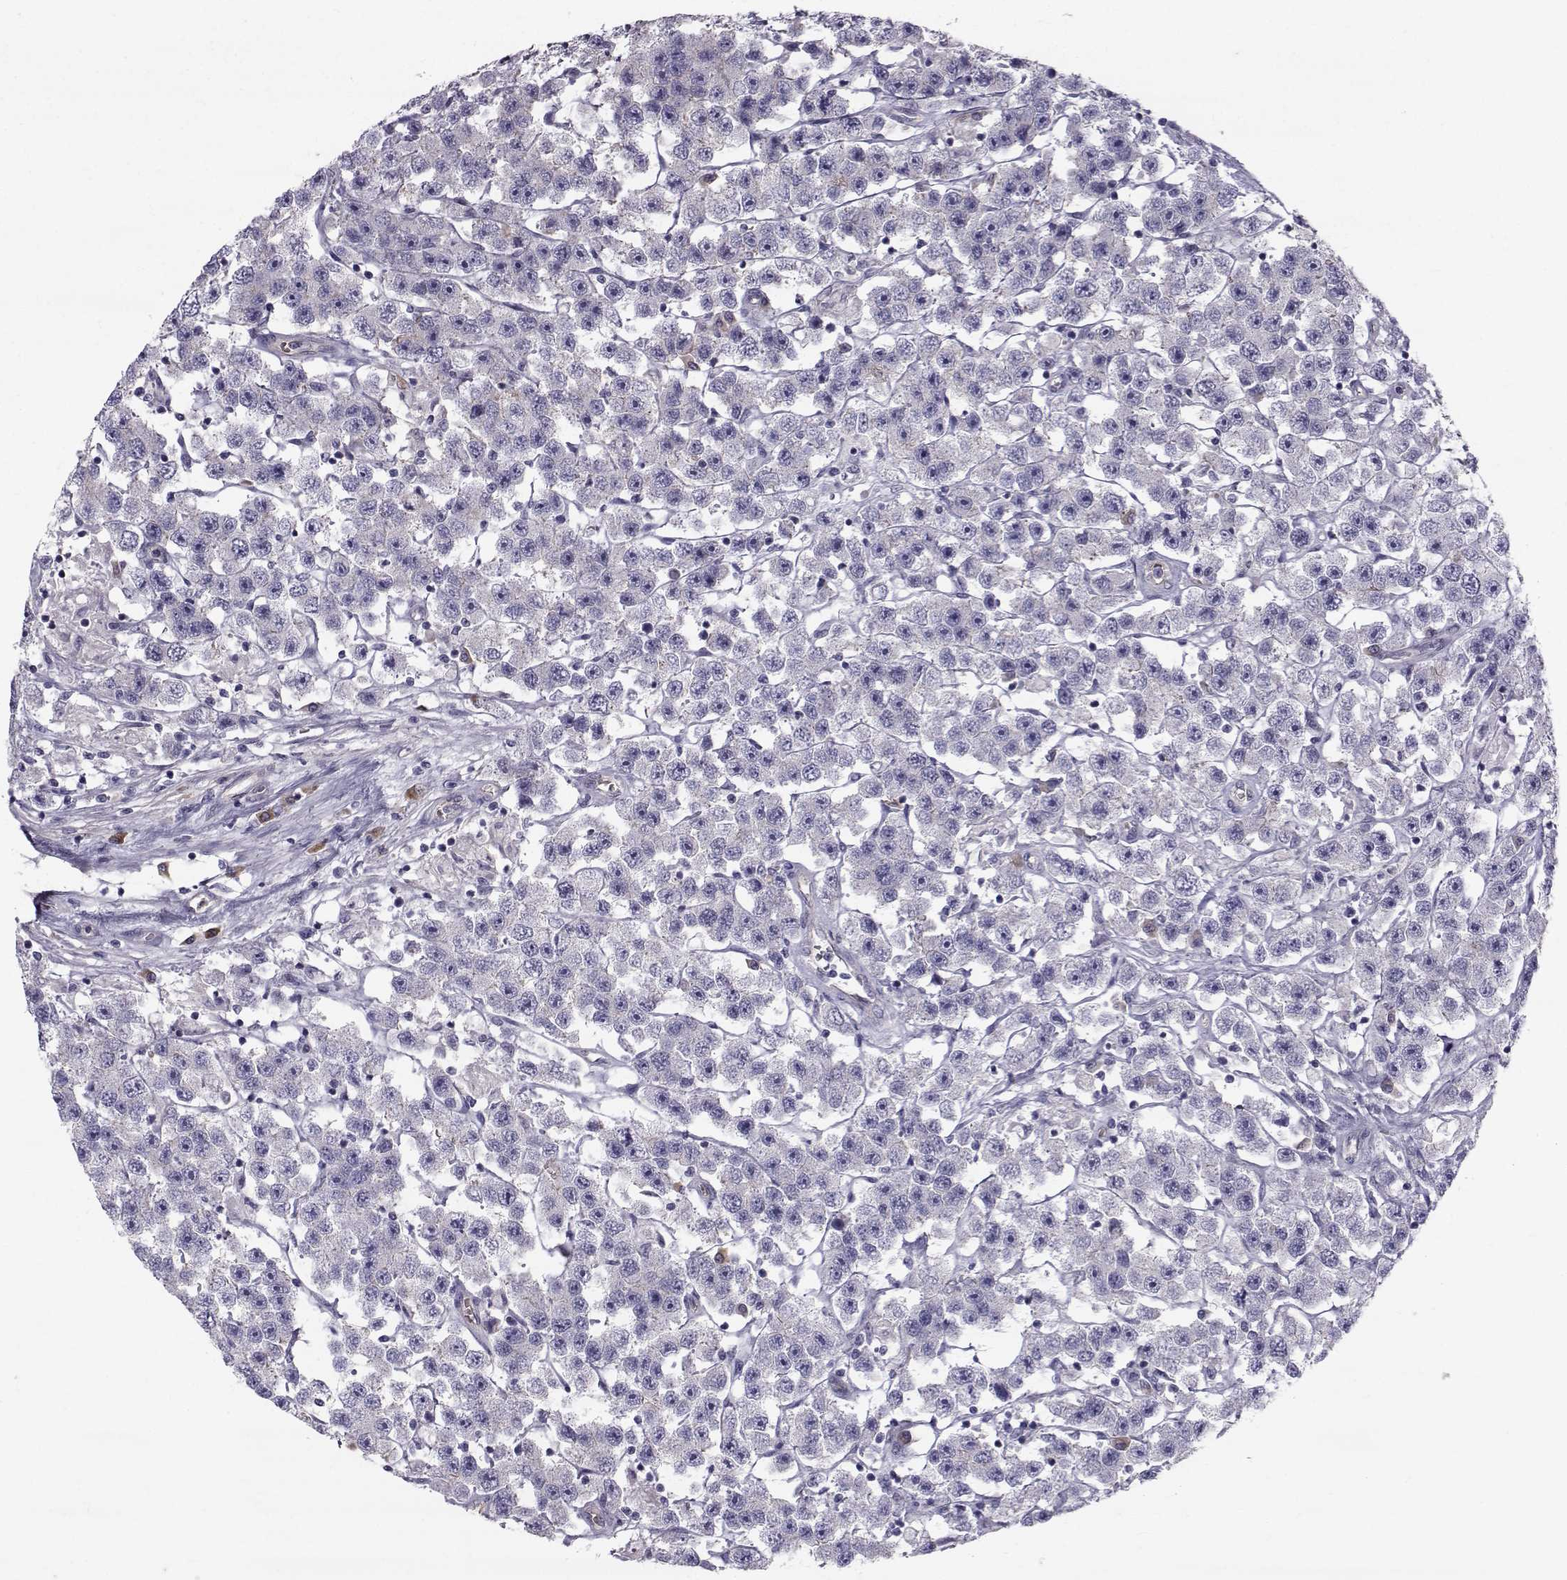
{"staining": {"intensity": "weak", "quantity": "<25%", "location": "cytoplasmic/membranous"}, "tissue": "testis cancer", "cell_type": "Tumor cells", "image_type": "cancer", "snomed": [{"axis": "morphology", "description": "Seminoma, NOS"}, {"axis": "topography", "description": "Testis"}], "caption": "Human testis cancer stained for a protein using immunohistochemistry demonstrates no staining in tumor cells.", "gene": "QPCT", "patient": {"sex": "male", "age": 45}}